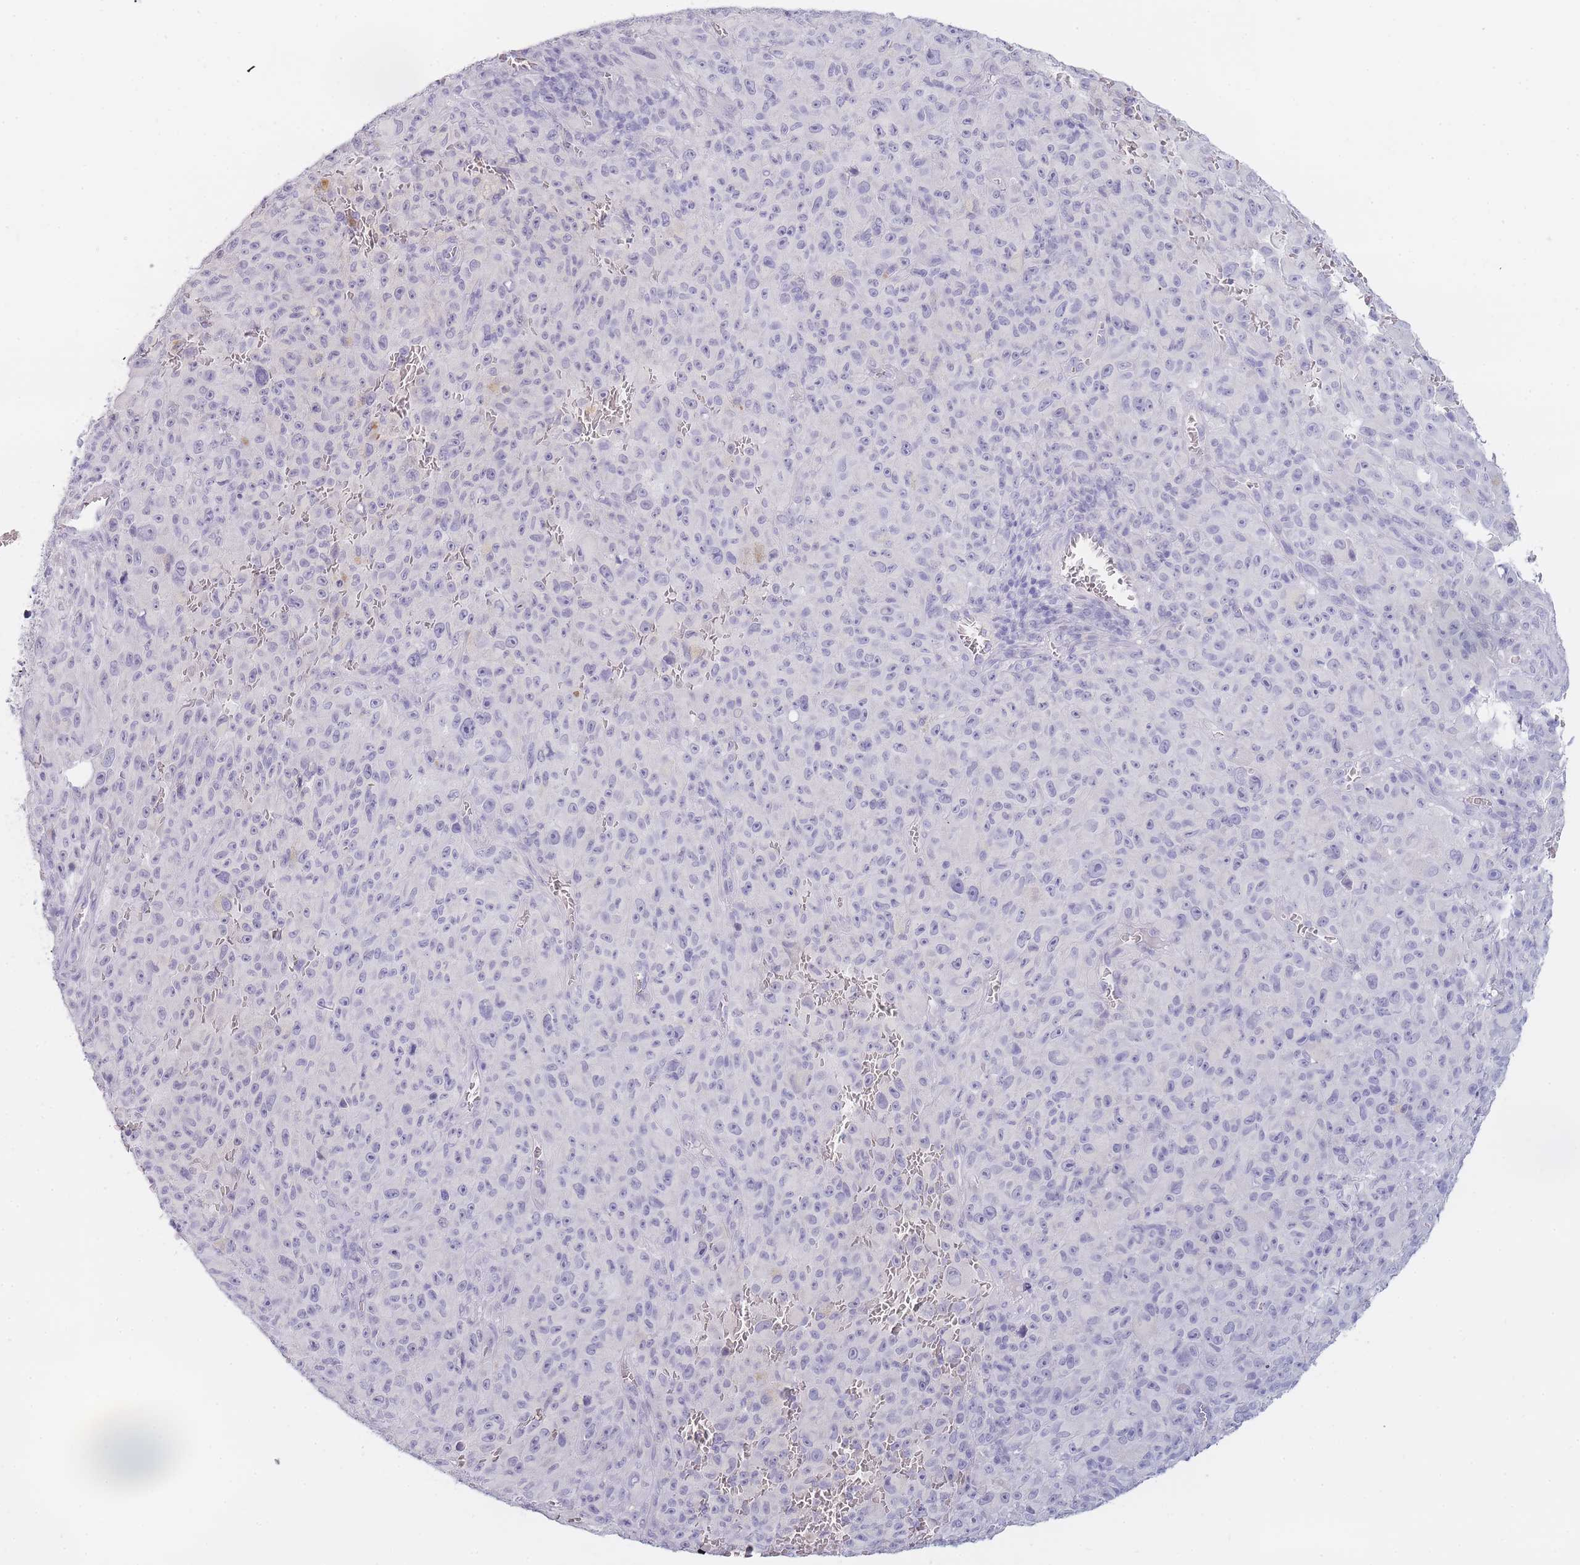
{"staining": {"intensity": "negative", "quantity": "none", "location": "none"}, "tissue": "melanoma", "cell_type": "Tumor cells", "image_type": "cancer", "snomed": [{"axis": "morphology", "description": "Malignant melanoma, NOS"}, {"axis": "topography", "description": "Skin"}], "caption": "Malignant melanoma was stained to show a protein in brown. There is no significant positivity in tumor cells. (DAB (3,3'-diaminobenzidine) immunohistochemistry (IHC) with hematoxylin counter stain).", "gene": "INS", "patient": {"sex": "female", "age": 82}}